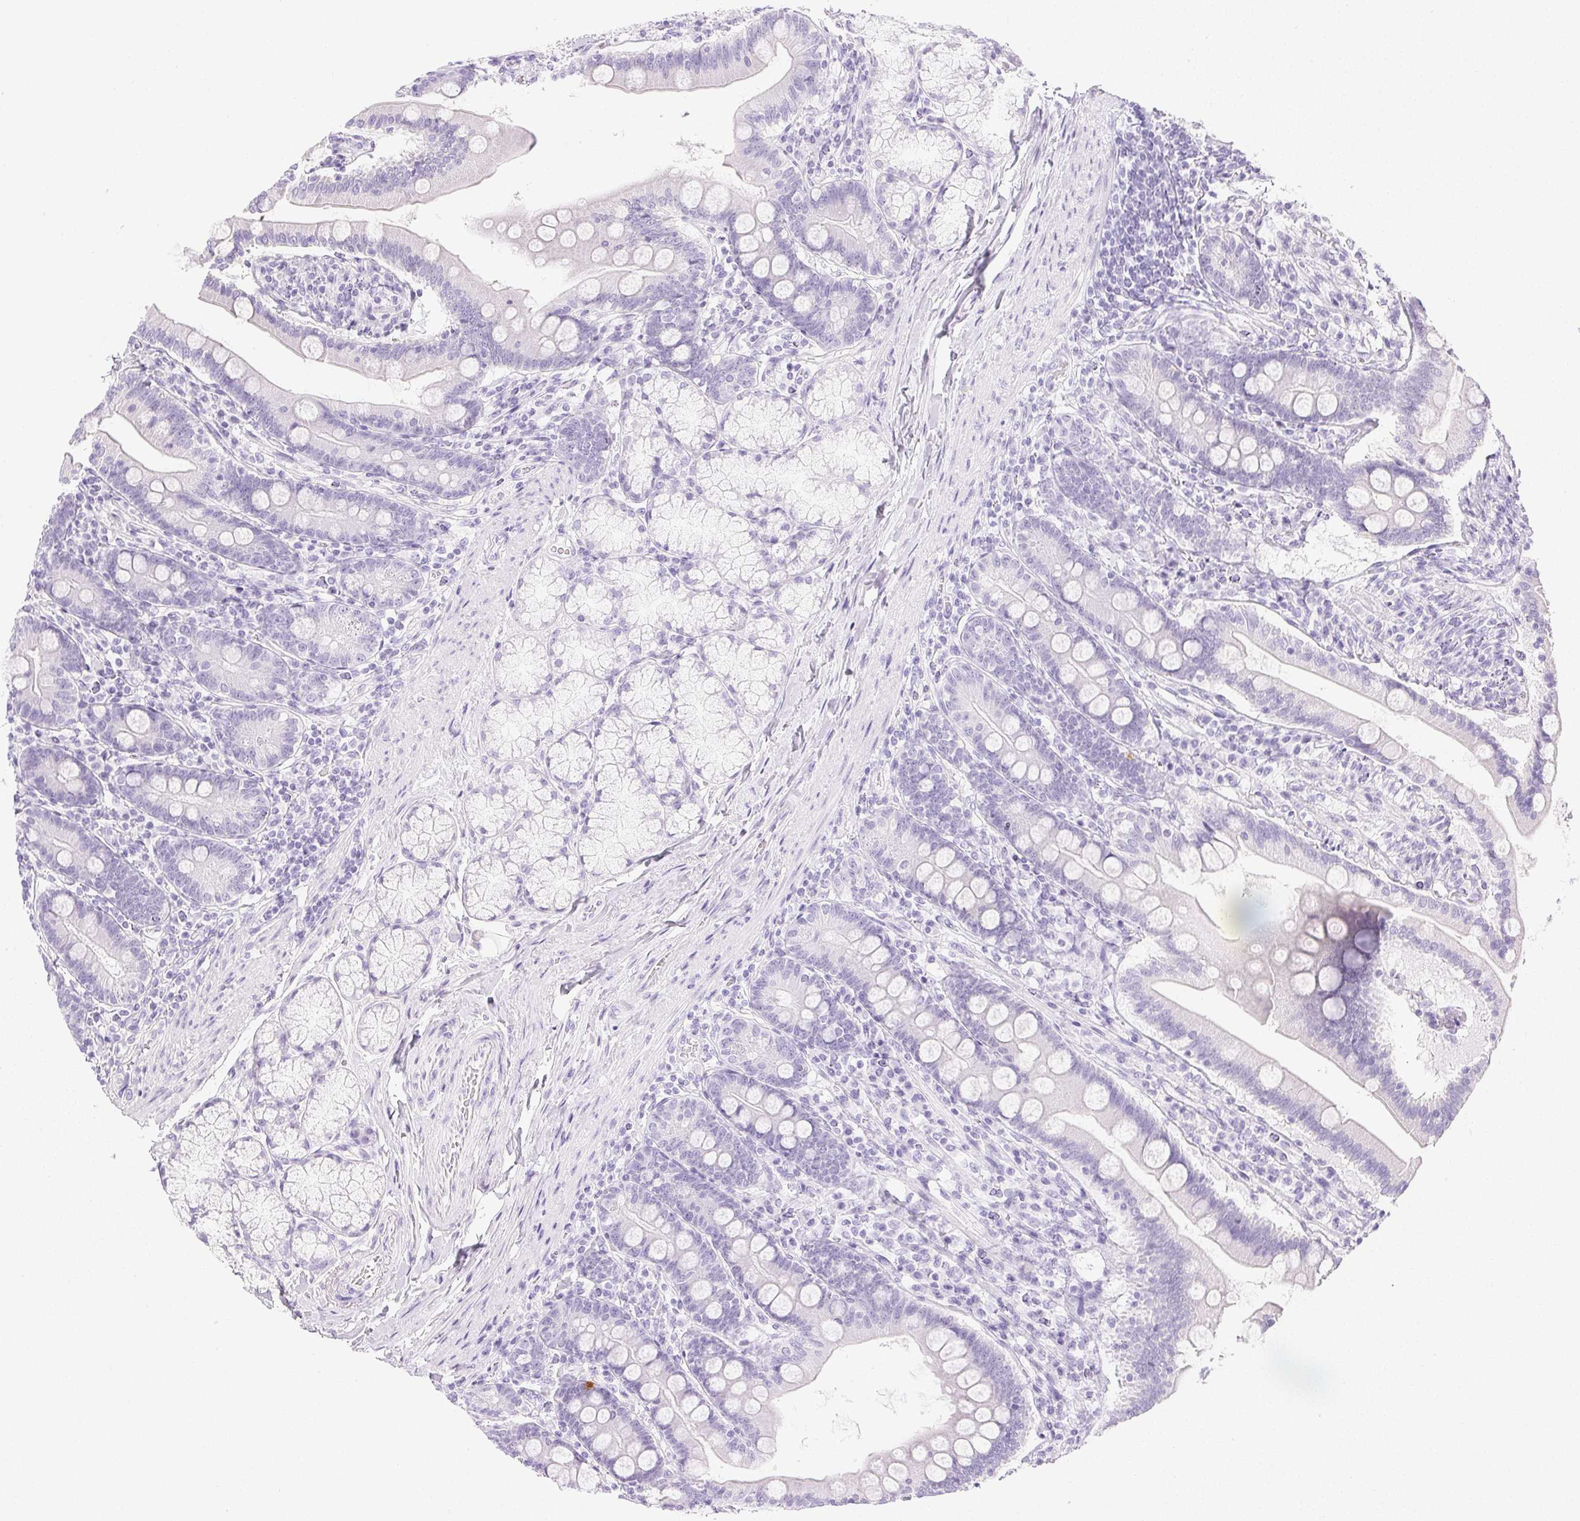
{"staining": {"intensity": "negative", "quantity": "none", "location": "none"}, "tissue": "duodenum", "cell_type": "Glandular cells", "image_type": "normal", "snomed": [{"axis": "morphology", "description": "Normal tissue, NOS"}, {"axis": "topography", "description": "Duodenum"}], "caption": "High magnification brightfield microscopy of normal duodenum stained with DAB (3,3'-diaminobenzidine) (brown) and counterstained with hematoxylin (blue): glandular cells show no significant staining.", "gene": "CPB1", "patient": {"sex": "female", "age": 67}}